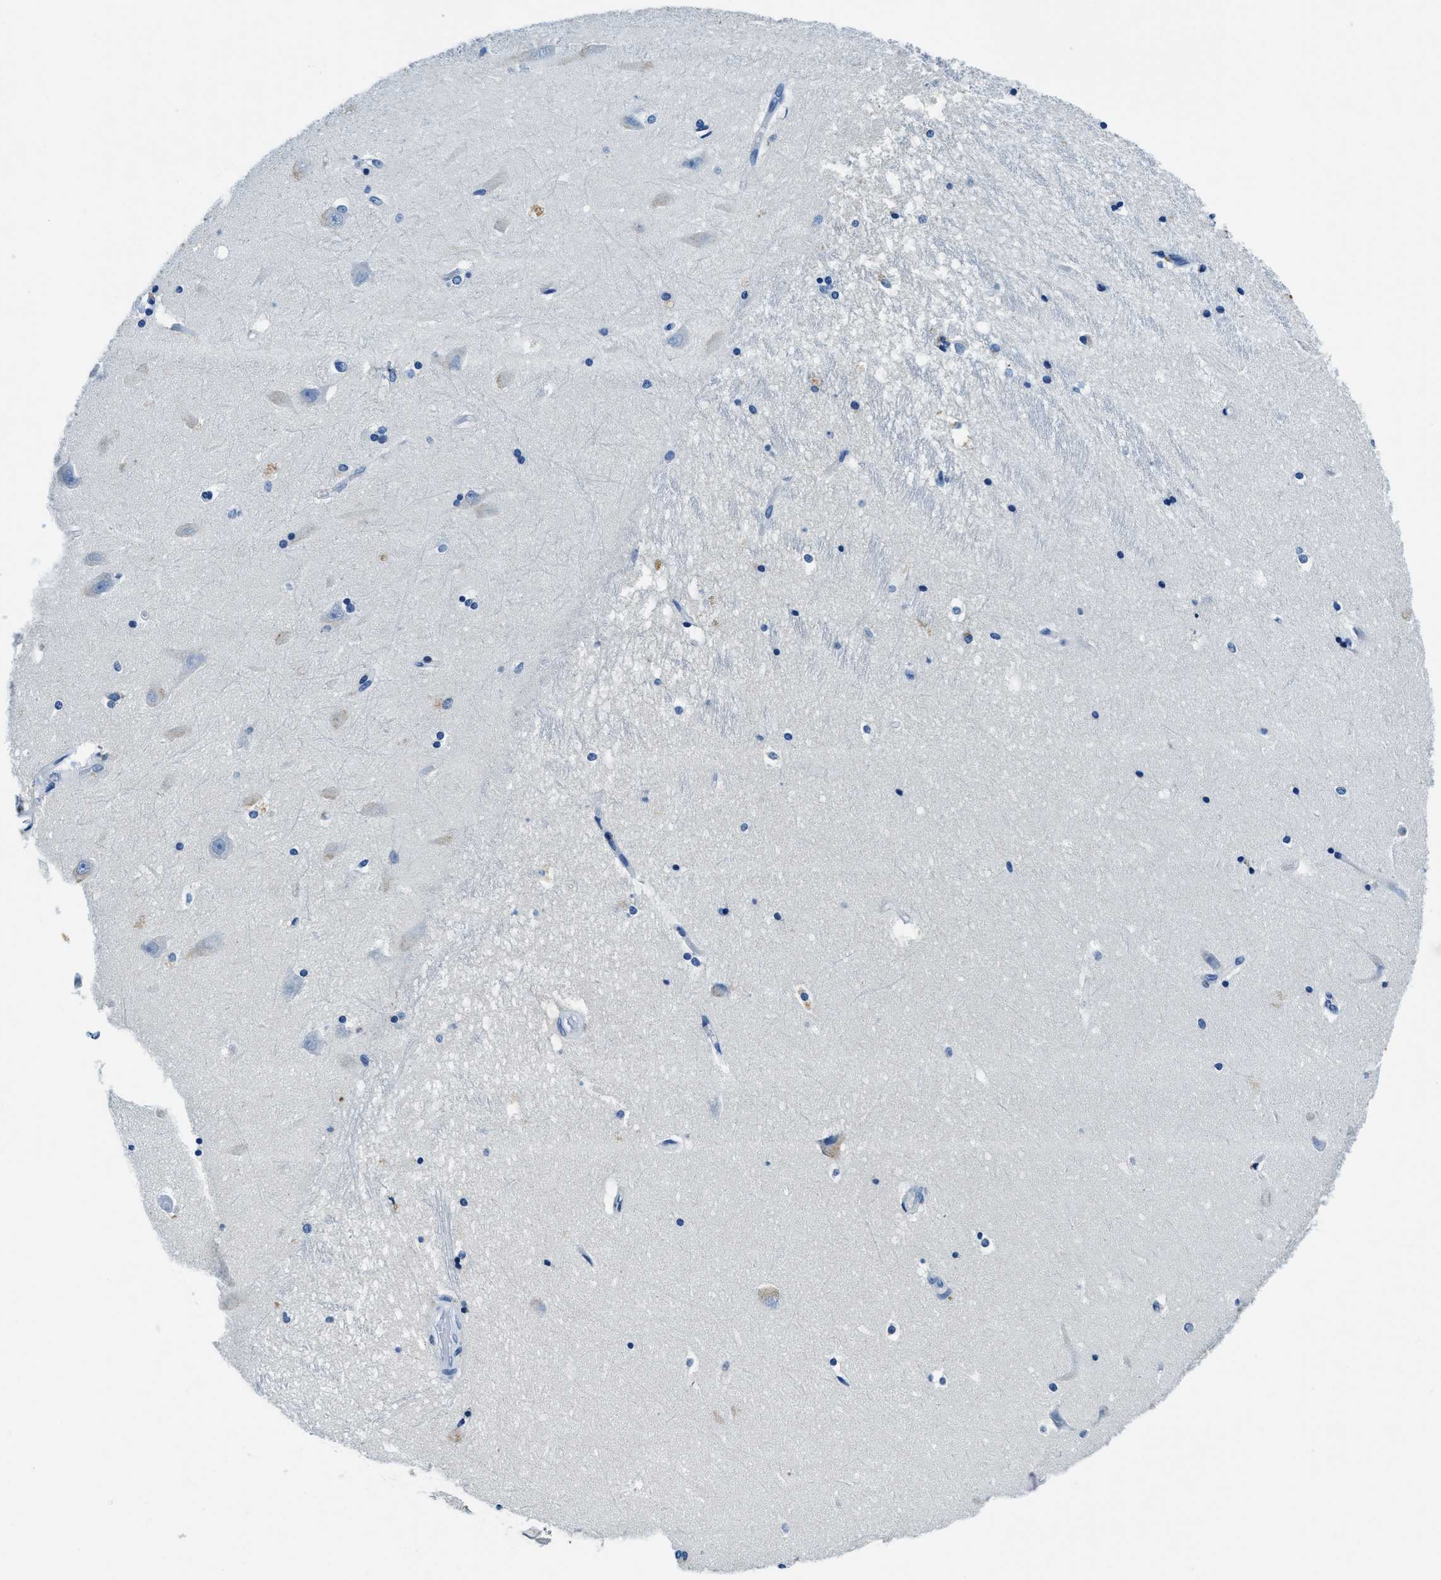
{"staining": {"intensity": "negative", "quantity": "none", "location": "none"}, "tissue": "hippocampus", "cell_type": "Glial cells", "image_type": "normal", "snomed": [{"axis": "morphology", "description": "Normal tissue, NOS"}, {"axis": "topography", "description": "Hippocampus"}], "caption": "This is an immunohistochemistry photomicrograph of unremarkable hippocampus. There is no expression in glial cells.", "gene": "UBAC2", "patient": {"sex": "male", "age": 45}}